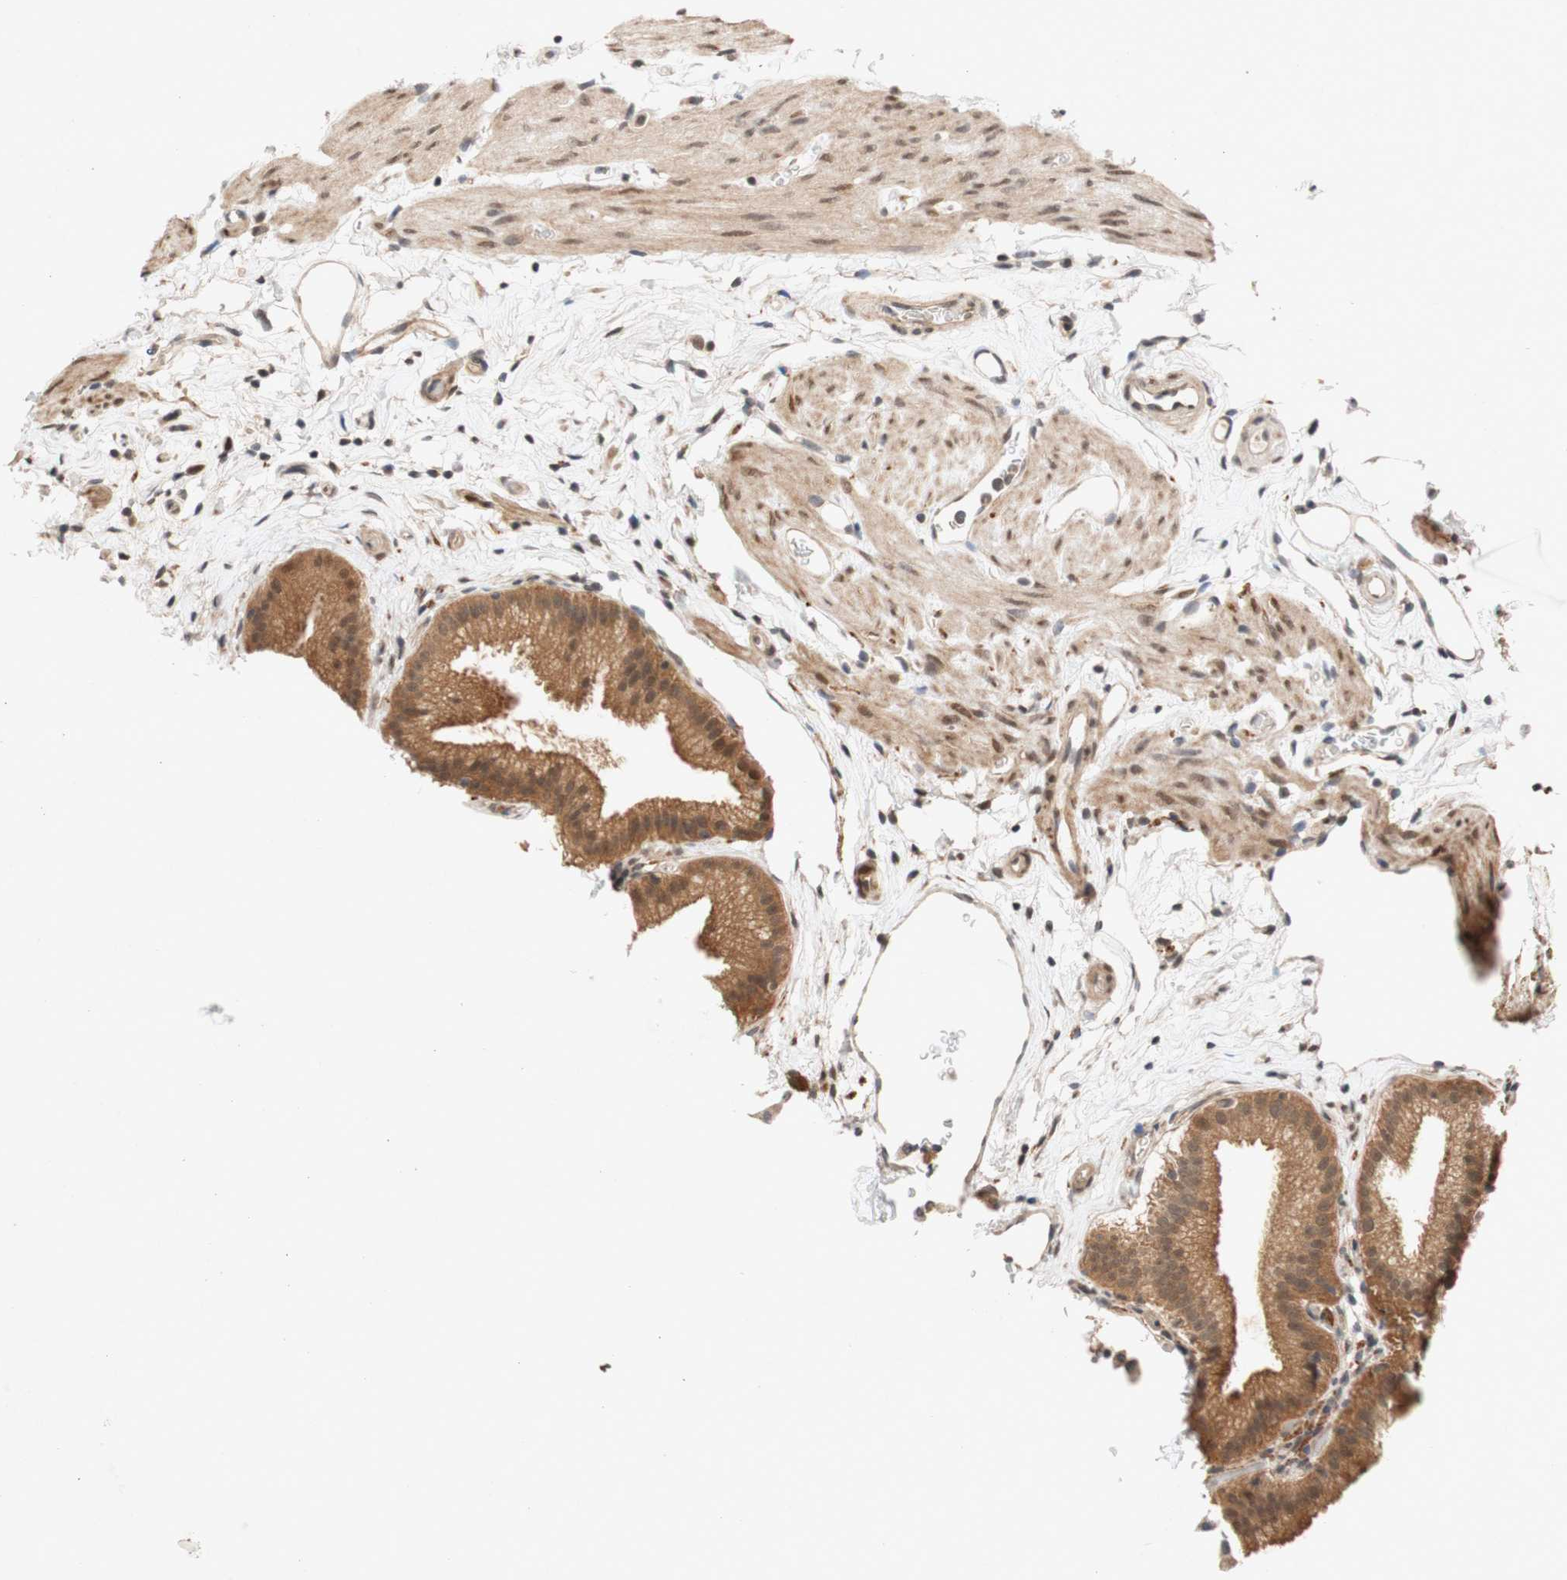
{"staining": {"intensity": "moderate", "quantity": ">75%", "location": "cytoplasmic/membranous,nuclear"}, "tissue": "gallbladder", "cell_type": "Glandular cells", "image_type": "normal", "snomed": [{"axis": "morphology", "description": "Normal tissue, NOS"}, {"axis": "topography", "description": "Gallbladder"}], "caption": "Gallbladder was stained to show a protein in brown. There is medium levels of moderate cytoplasmic/membranous,nuclear staining in approximately >75% of glandular cells.", "gene": "PIN1", "patient": {"sex": "male", "age": 54}}